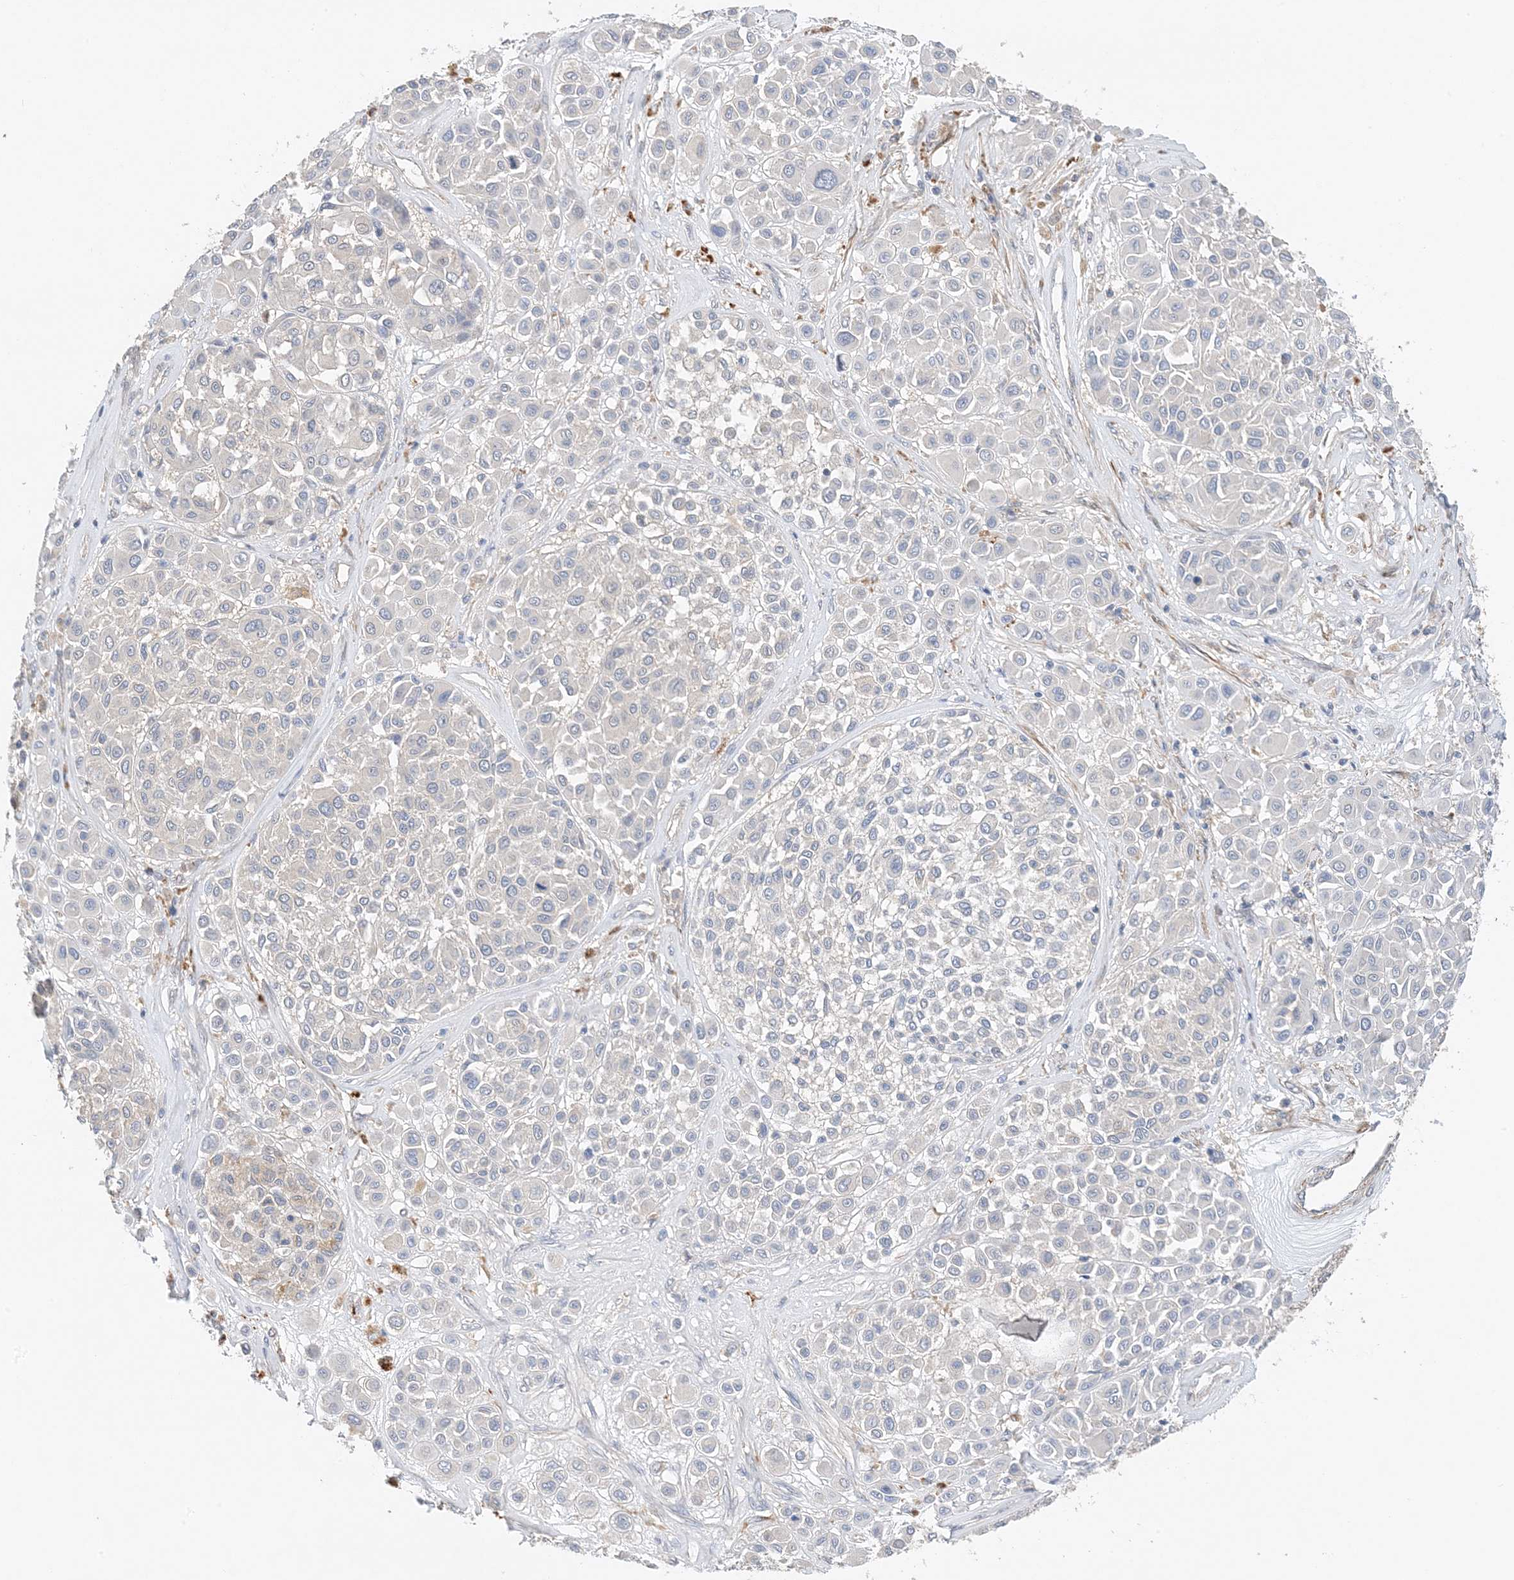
{"staining": {"intensity": "negative", "quantity": "none", "location": "none"}, "tissue": "melanoma", "cell_type": "Tumor cells", "image_type": "cancer", "snomed": [{"axis": "morphology", "description": "Malignant melanoma, Metastatic site"}, {"axis": "topography", "description": "Soft tissue"}], "caption": "This is an immunohistochemistry photomicrograph of malignant melanoma (metastatic site). There is no expression in tumor cells.", "gene": "KIFBP", "patient": {"sex": "male", "age": 41}}